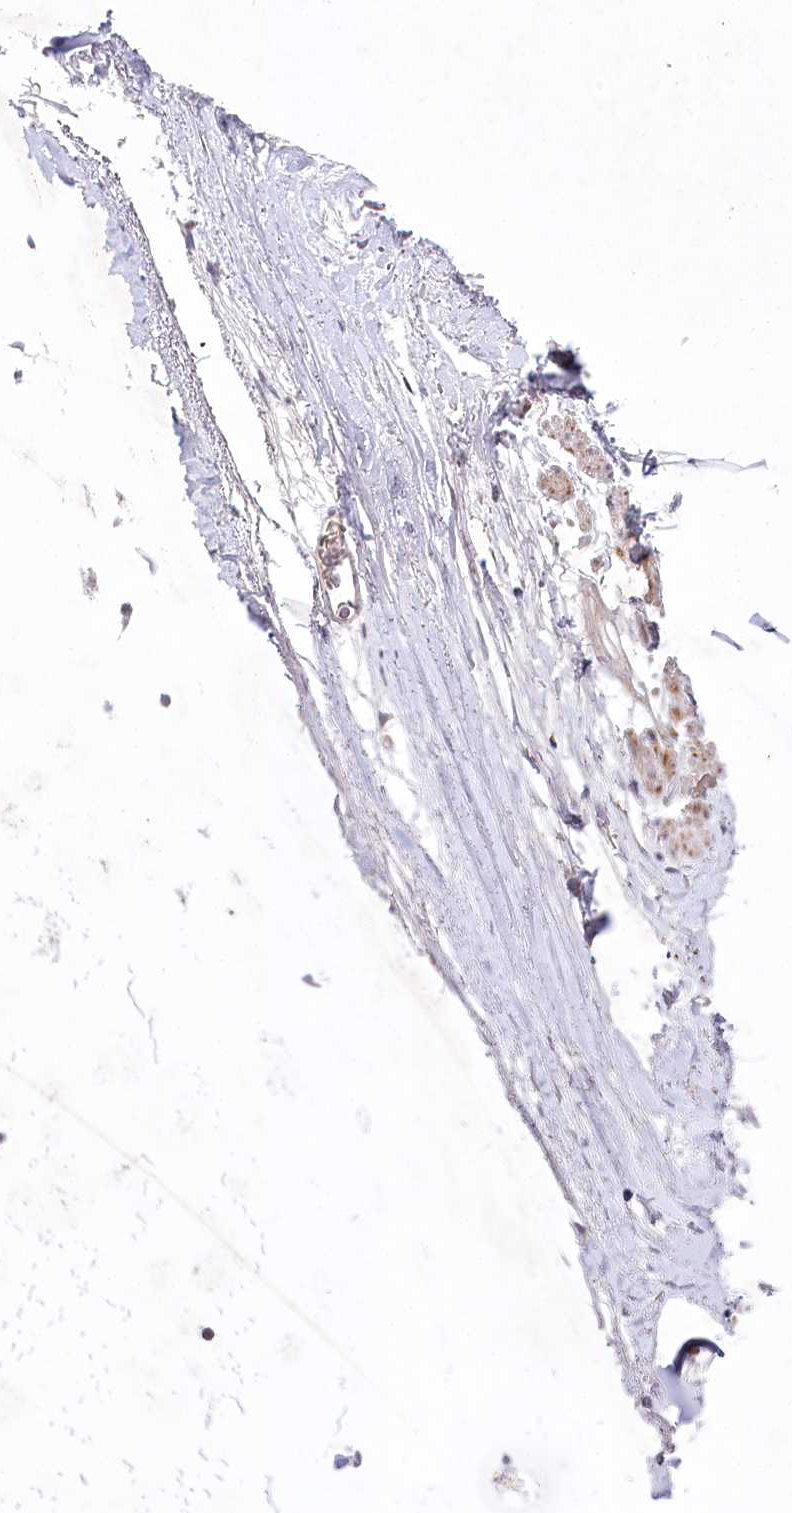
{"staining": {"intensity": "negative", "quantity": "none", "location": "none"}, "tissue": "adipose tissue", "cell_type": "Adipocytes", "image_type": "normal", "snomed": [{"axis": "morphology", "description": "Normal tissue, NOS"}, {"axis": "topography", "description": "Lymph node"}, {"axis": "topography", "description": "Bronchus"}], "caption": "DAB immunohistochemical staining of unremarkable human adipose tissue displays no significant staining in adipocytes. Brightfield microscopy of IHC stained with DAB (brown) and hematoxylin (blue), captured at high magnification.", "gene": "AMTN", "patient": {"sex": "male", "age": 63}}